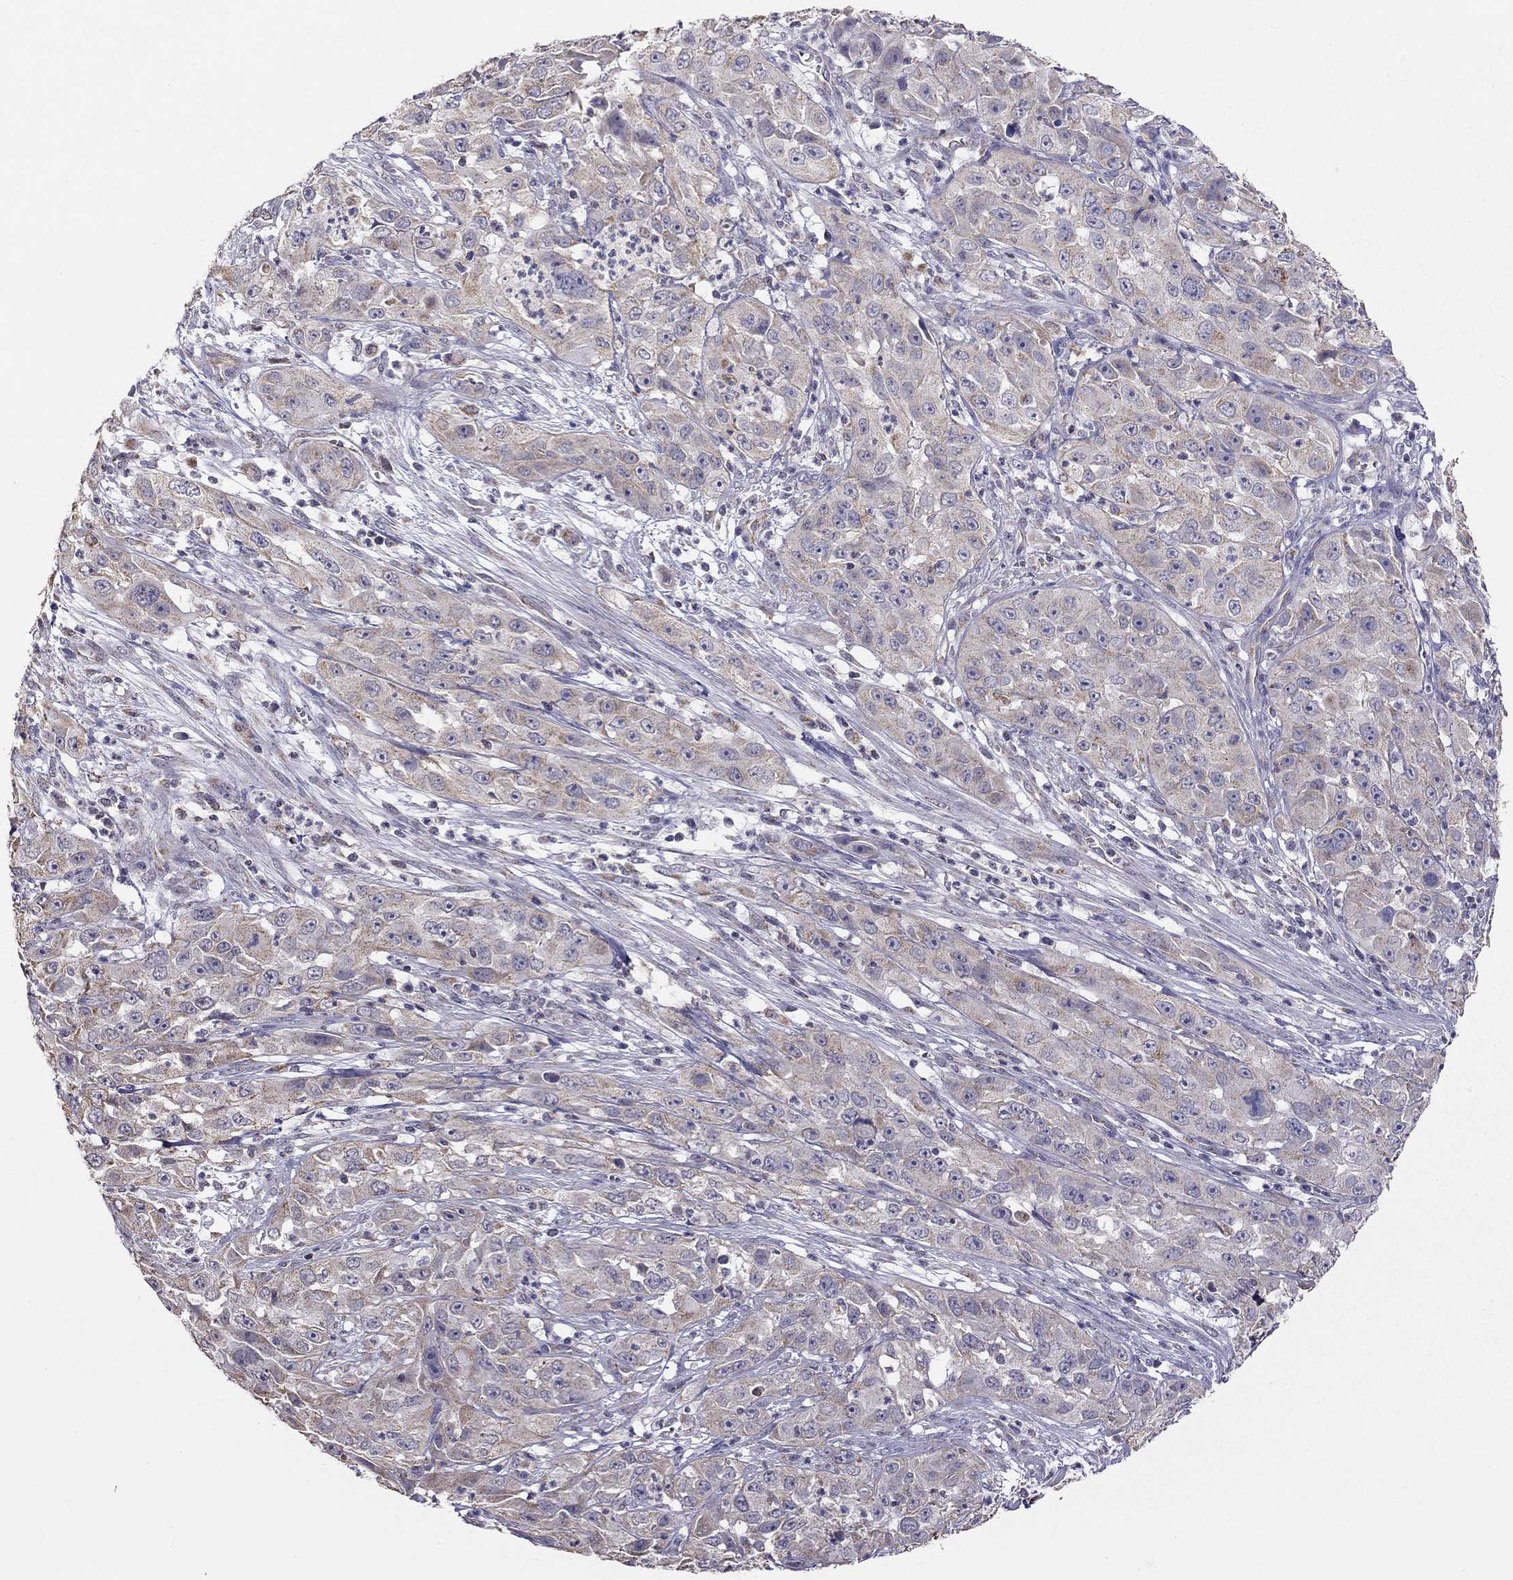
{"staining": {"intensity": "weak", "quantity": "<25%", "location": "cytoplasmic/membranous"}, "tissue": "cervical cancer", "cell_type": "Tumor cells", "image_type": "cancer", "snomed": [{"axis": "morphology", "description": "Squamous cell carcinoma, NOS"}, {"axis": "topography", "description": "Cervix"}], "caption": "DAB (3,3'-diaminobenzidine) immunohistochemical staining of cervical cancer (squamous cell carcinoma) demonstrates no significant positivity in tumor cells.", "gene": "LRIT3", "patient": {"sex": "female", "age": 32}}